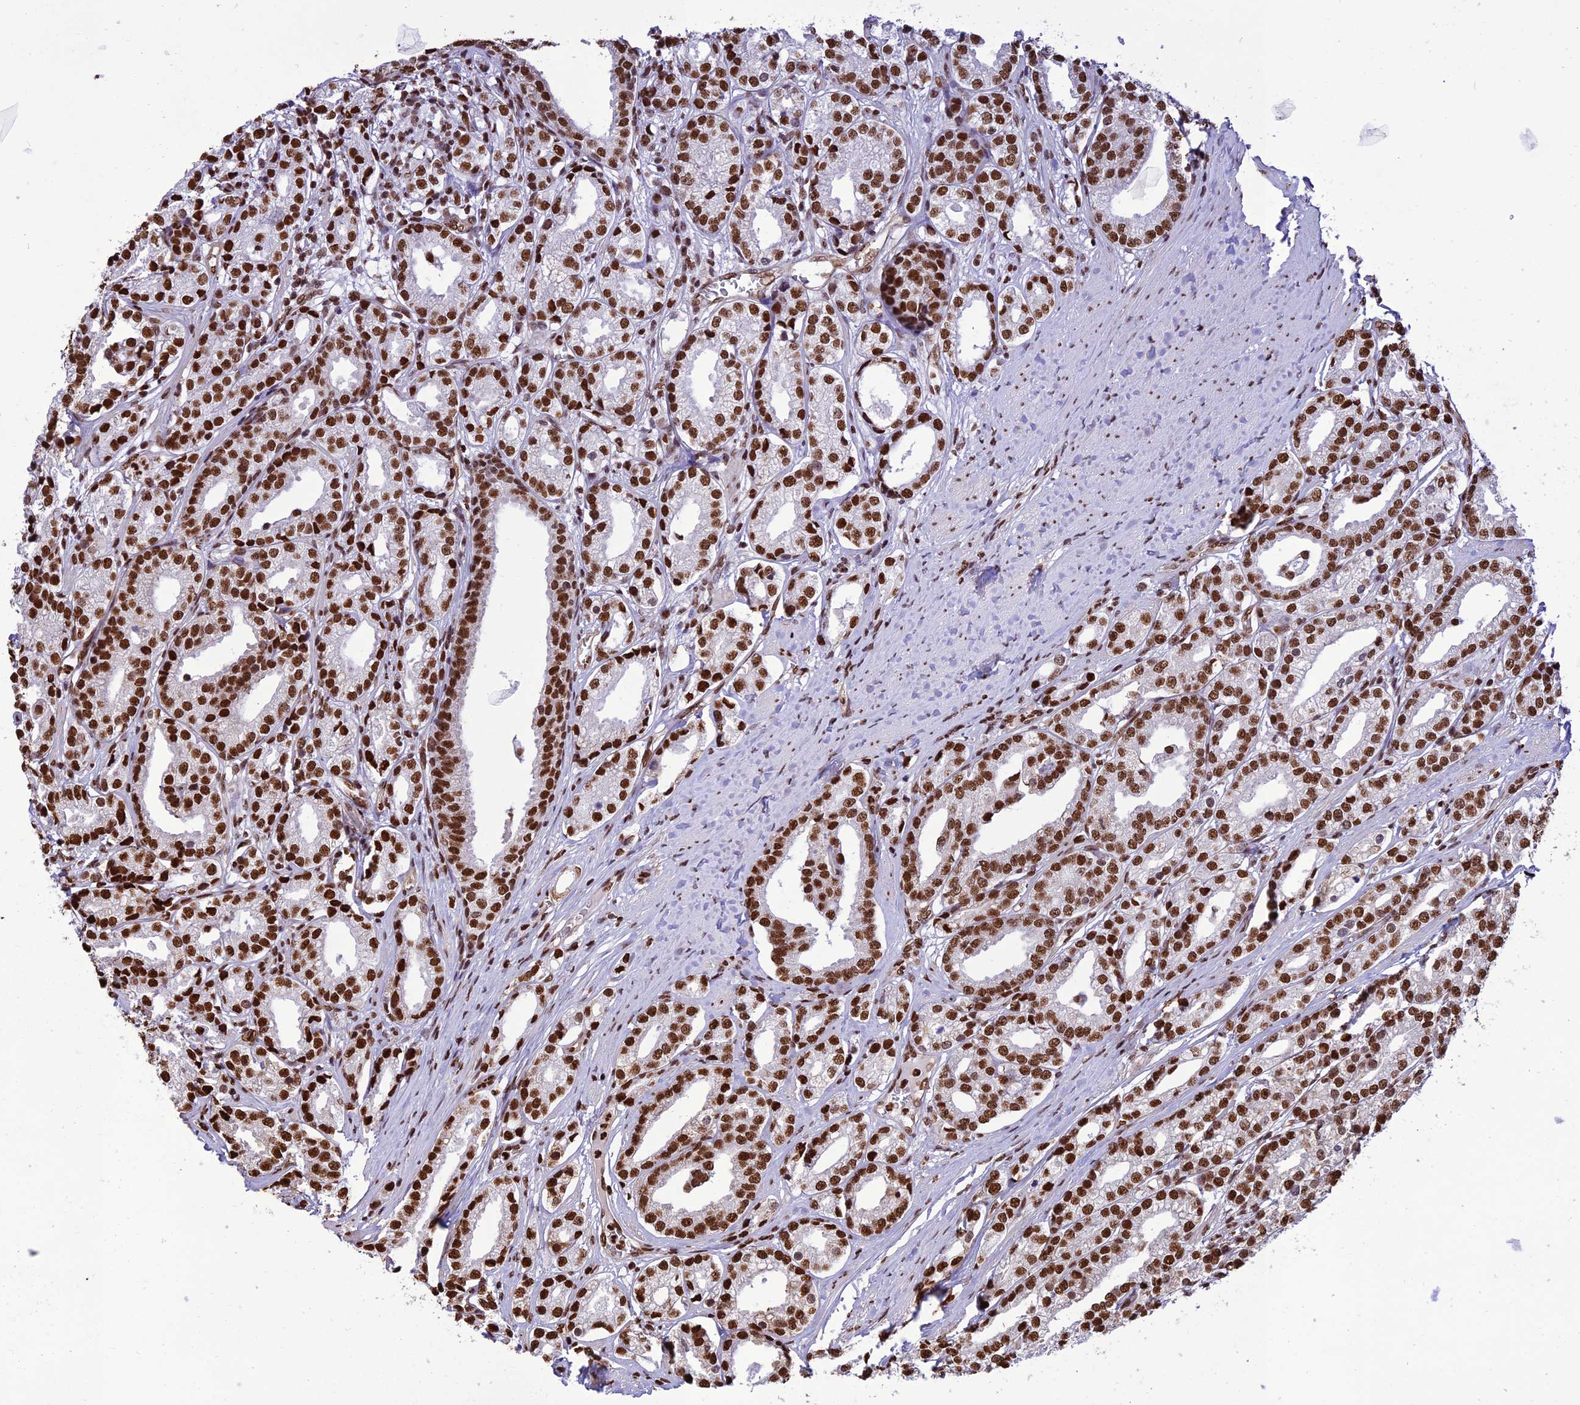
{"staining": {"intensity": "strong", "quantity": ">75%", "location": "nuclear"}, "tissue": "prostate cancer", "cell_type": "Tumor cells", "image_type": "cancer", "snomed": [{"axis": "morphology", "description": "Adenocarcinoma, High grade"}, {"axis": "topography", "description": "Prostate"}], "caption": "High-magnification brightfield microscopy of high-grade adenocarcinoma (prostate) stained with DAB (3,3'-diaminobenzidine) (brown) and counterstained with hematoxylin (blue). tumor cells exhibit strong nuclear expression is identified in approximately>75% of cells. The staining was performed using DAB (3,3'-diaminobenzidine), with brown indicating positive protein expression. Nuclei are stained blue with hematoxylin.", "gene": "INO80E", "patient": {"sex": "male", "age": 69}}